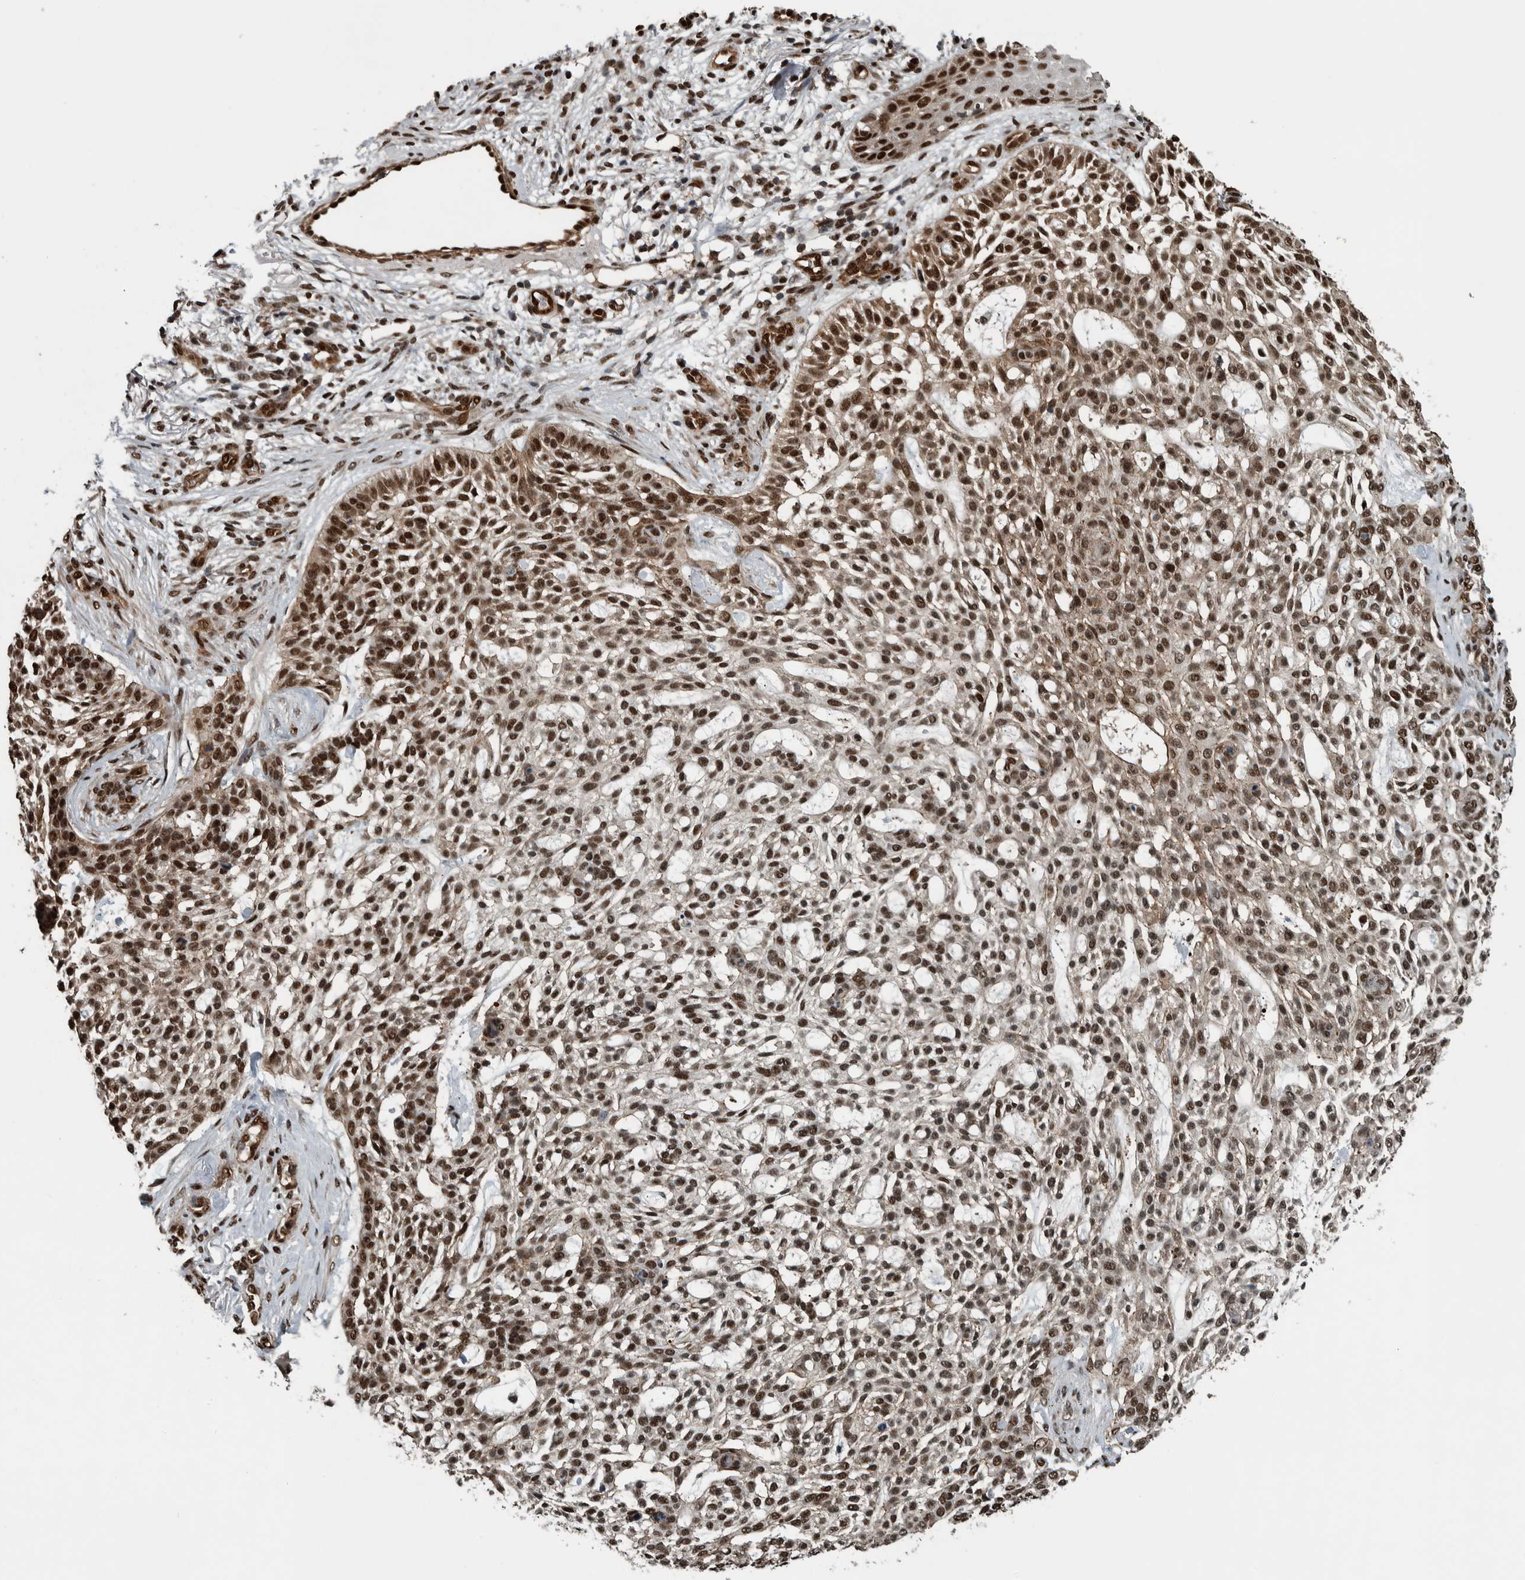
{"staining": {"intensity": "strong", "quantity": ">75%", "location": "nuclear"}, "tissue": "skin cancer", "cell_type": "Tumor cells", "image_type": "cancer", "snomed": [{"axis": "morphology", "description": "Basal cell carcinoma"}, {"axis": "topography", "description": "Skin"}], "caption": "Protein expression analysis of human basal cell carcinoma (skin) reveals strong nuclear staining in approximately >75% of tumor cells.", "gene": "FAM135B", "patient": {"sex": "female", "age": 64}}